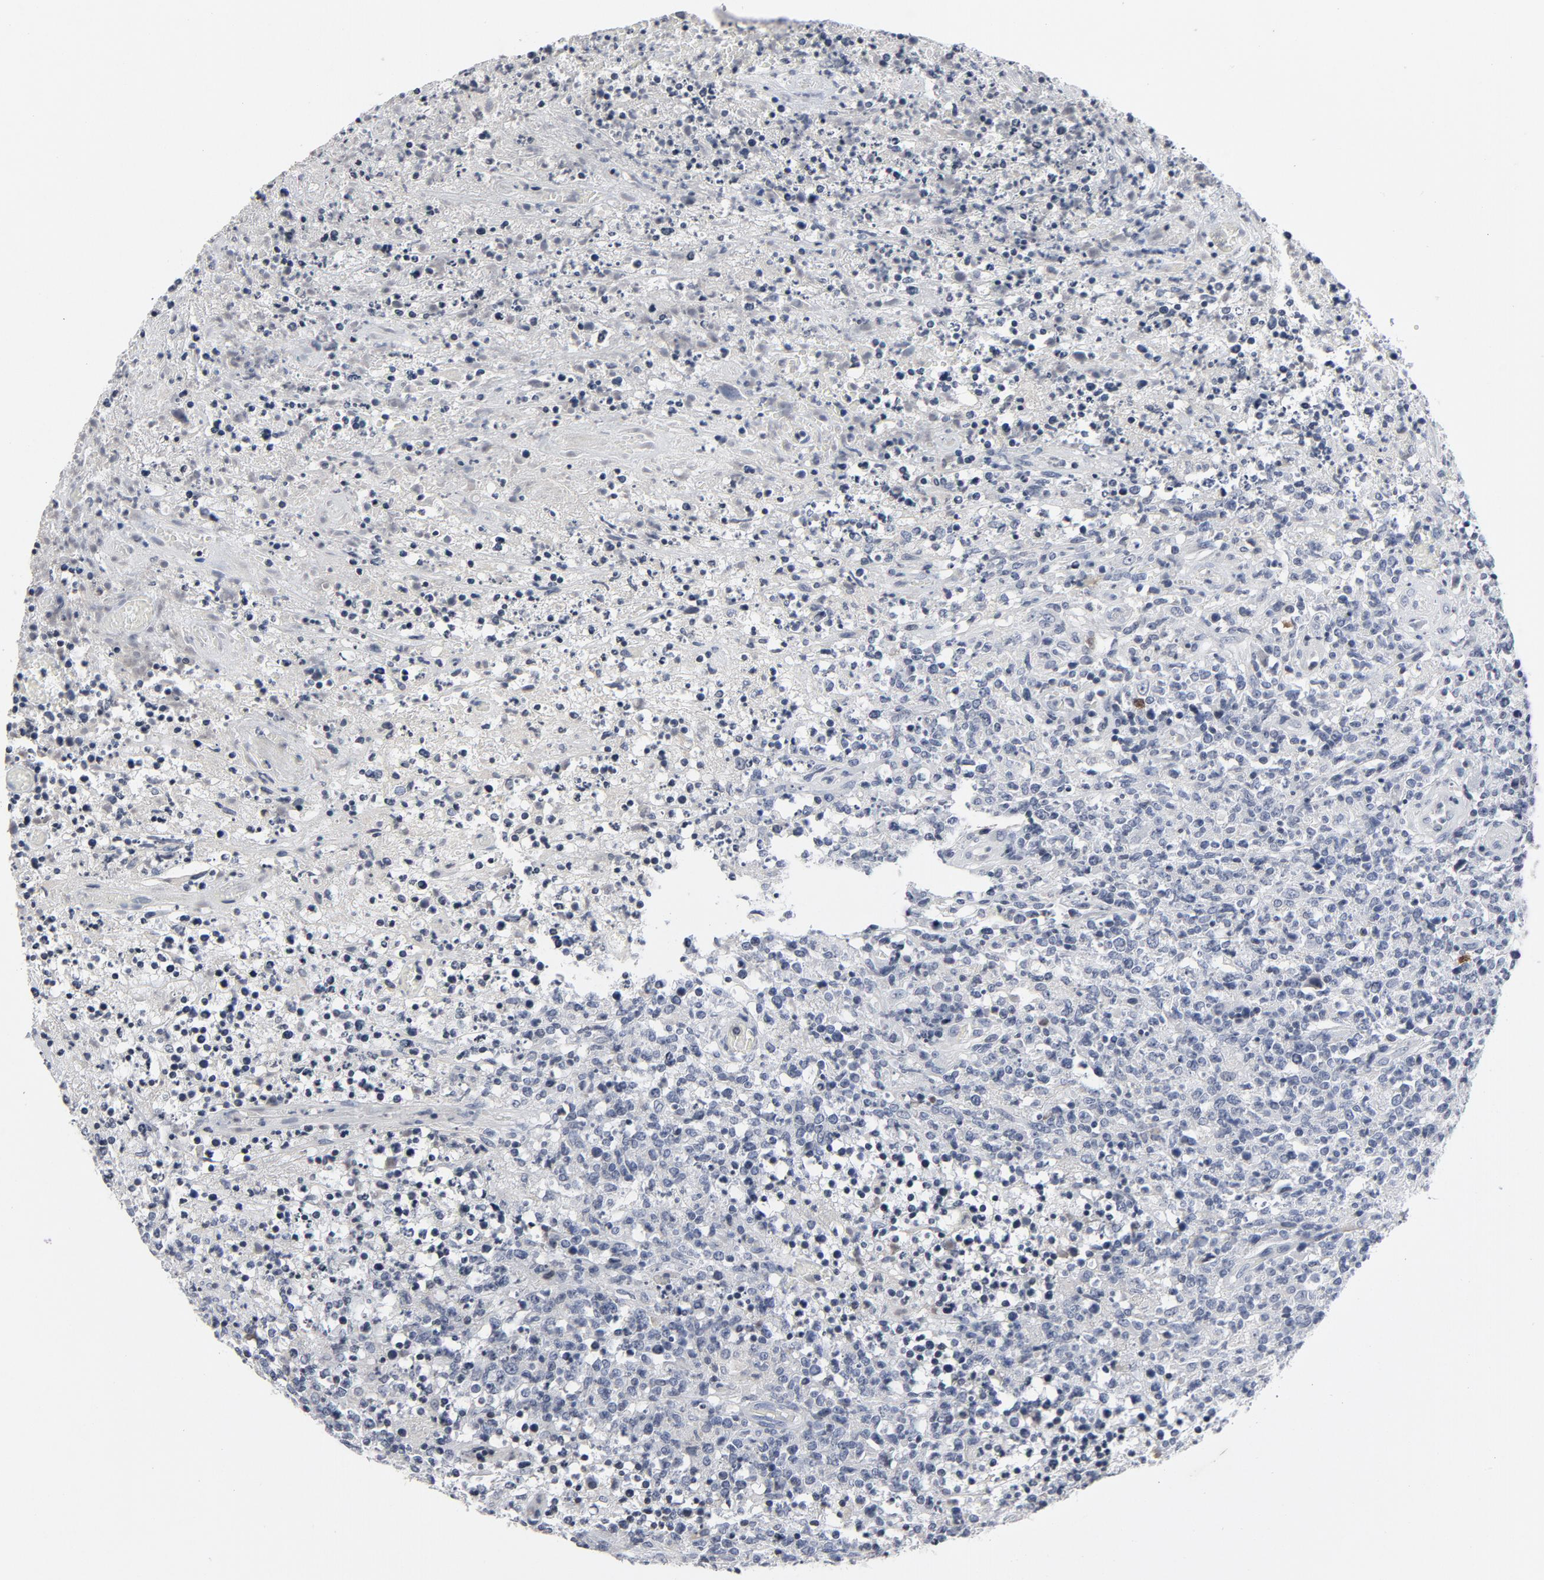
{"staining": {"intensity": "negative", "quantity": "none", "location": "none"}, "tissue": "lymphoma", "cell_type": "Tumor cells", "image_type": "cancer", "snomed": [{"axis": "morphology", "description": "Malignant lymphoma, non-Hodgkin's type, High grade"}, {"axis": "topography", "description": "Lymph node"}], "caption": "IHC of human malignant lymphoma, non-Hodgkin's type (high-grade) shows no positivity in tumor cells.", "gene": "TCL1A", "patient": {"sex": "female", "age": 84}}